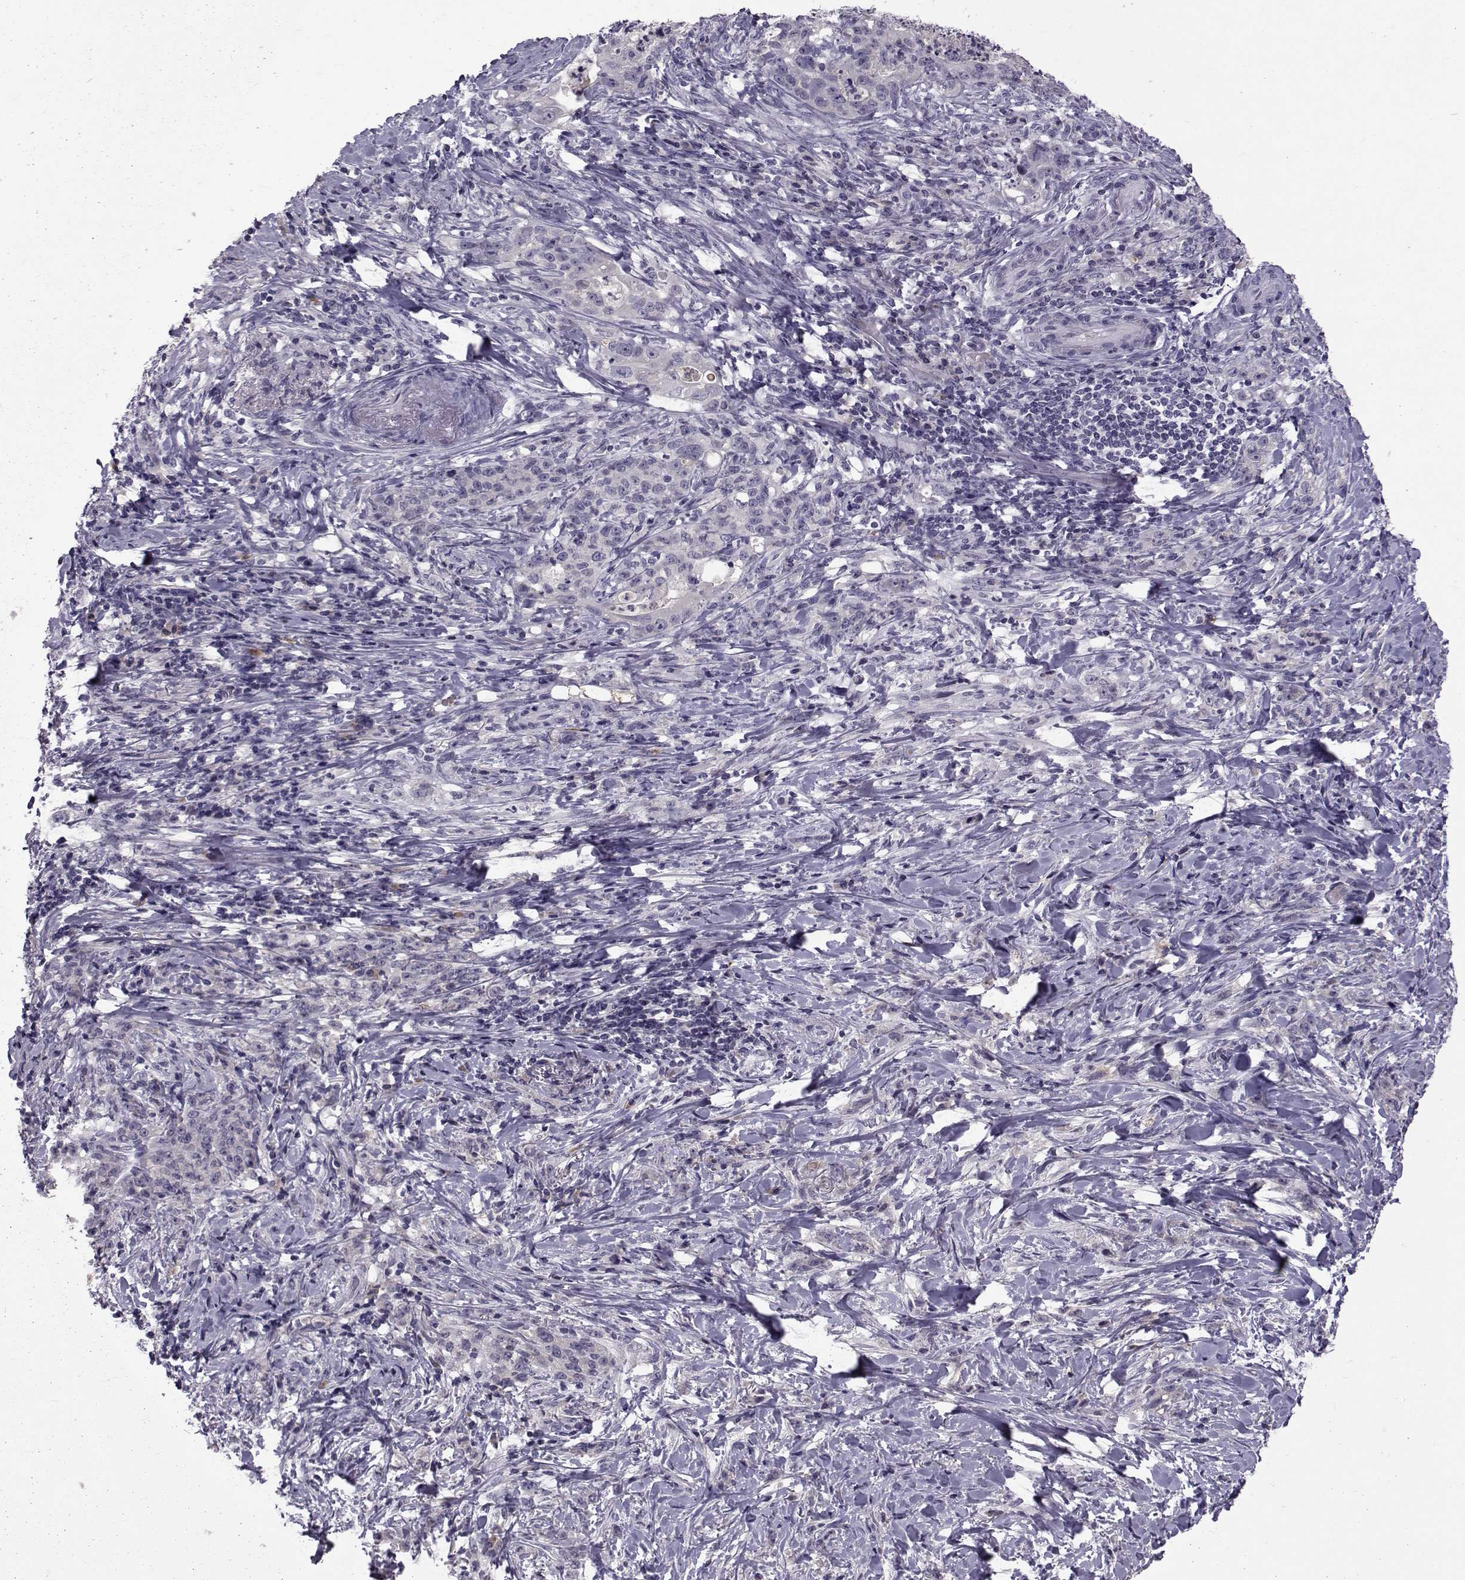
{"staining": {"intensity": "negative", "quantity": "none", "location": "none"}, "tissue": "stomach cancer", "cell_type": "Tumor cells", "image_type": "cancer", "snomed": [{"axis": "morphology", "description": "Adenocarcinoma, NOS"}, {"axis": "topography", "description": "Stomach, lower"}], "caption": "Immunohistochemical staining of human adenocarcinoma (stomach) reveals no significant staining in tumor cells.", "gene": "TNFRSF11B", "patient": {"sex": "male", "age": 88}}